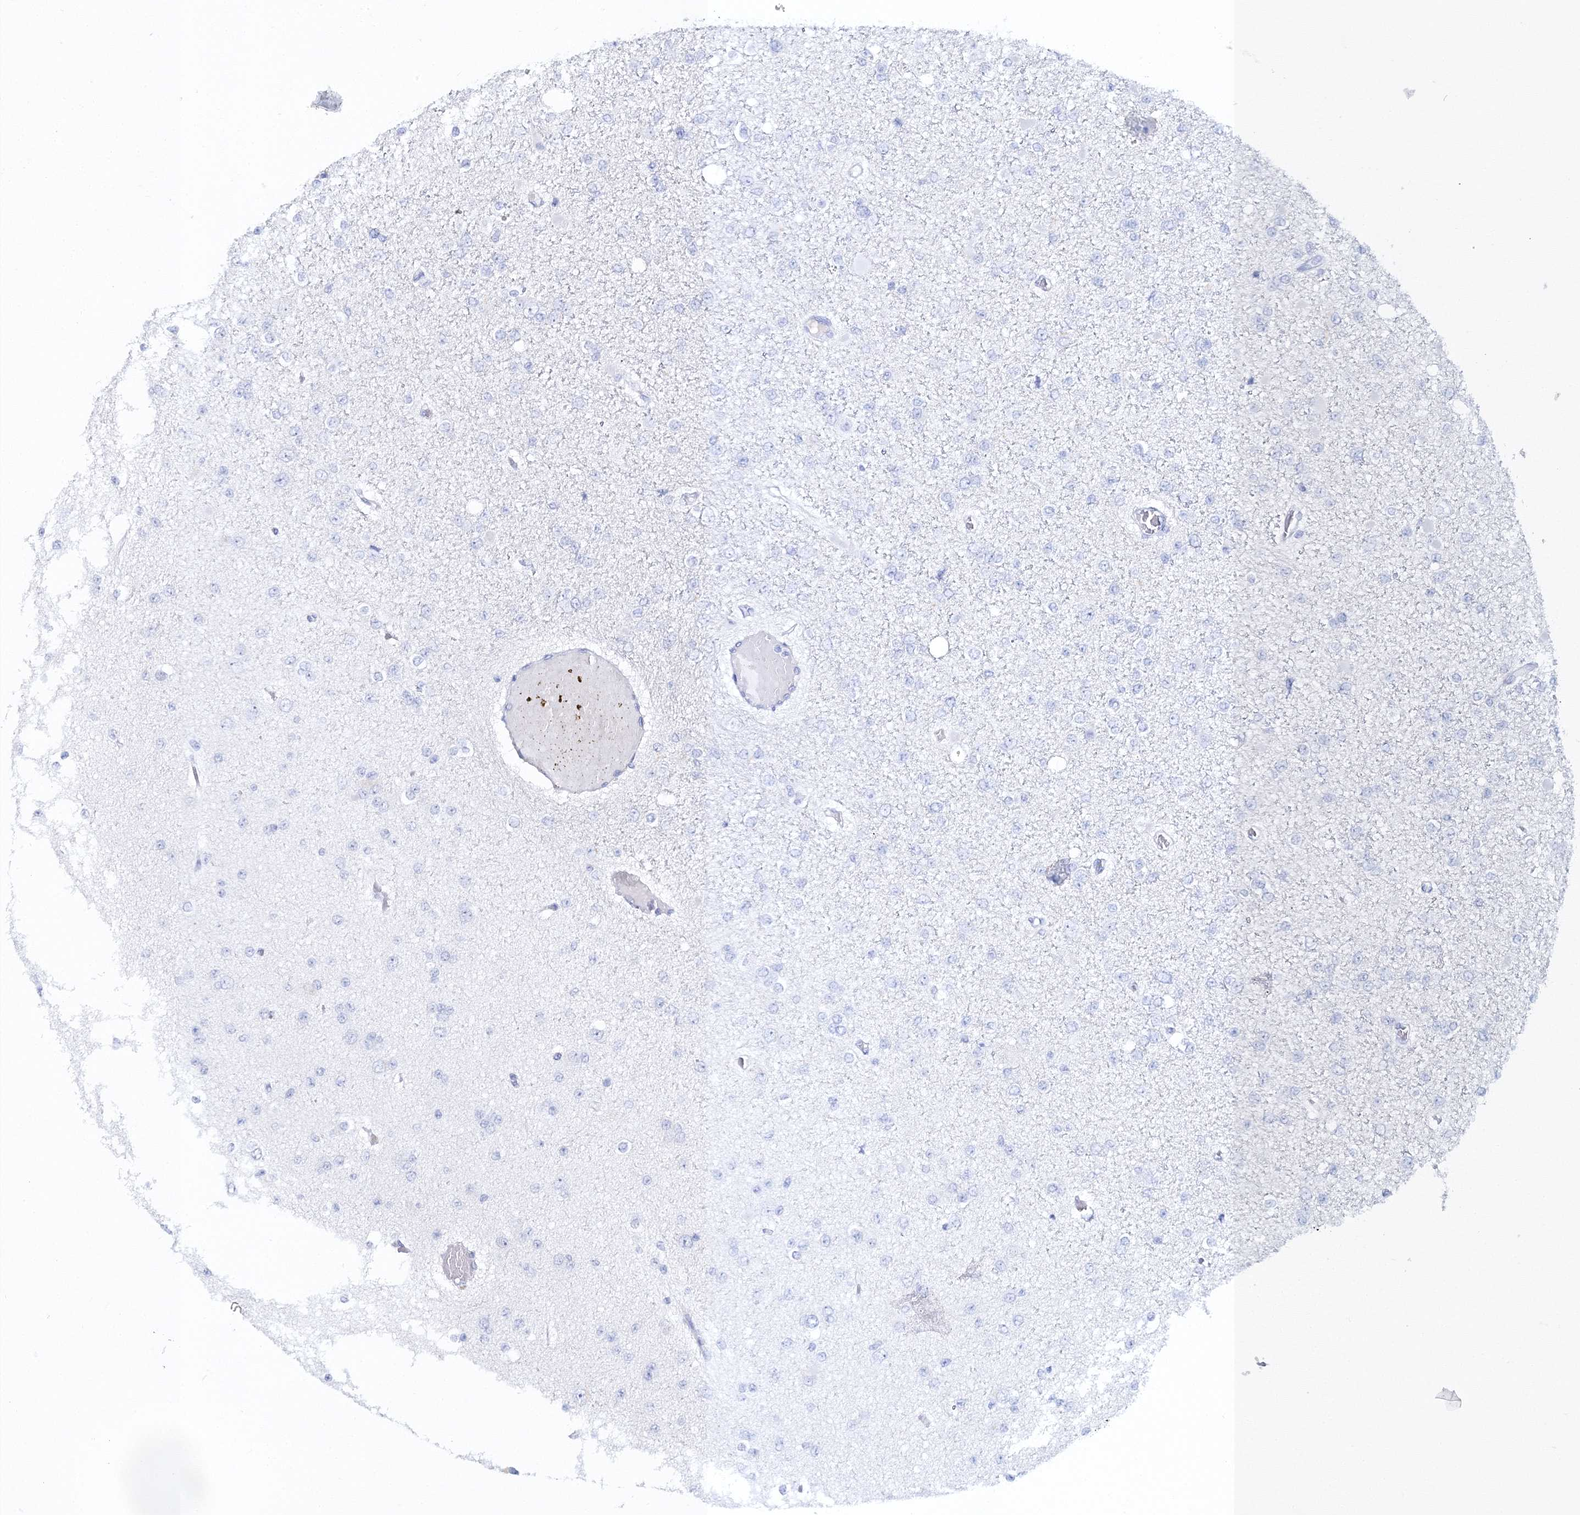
{"staining": {"intensity": "negative", "quantity": "none", "location": "none"}, "tissue": "glioma", "cell_type": "Tumor cells", "image_type": "cancer", "snomed": [{"axis": "morphology", "description": "Glioma, malignant, Low grade"}, {"axis": "topography", "description": "Brain"}], "caption": "Tumor cells show no significant protein expression in glioma. (Stains: DAB IHC with hematoxylin counter stain, Microscopy: brightfield microscopy at high magnification).", "gene": "MYOZ2", "patient": {"sex": "female", "age": 22}}